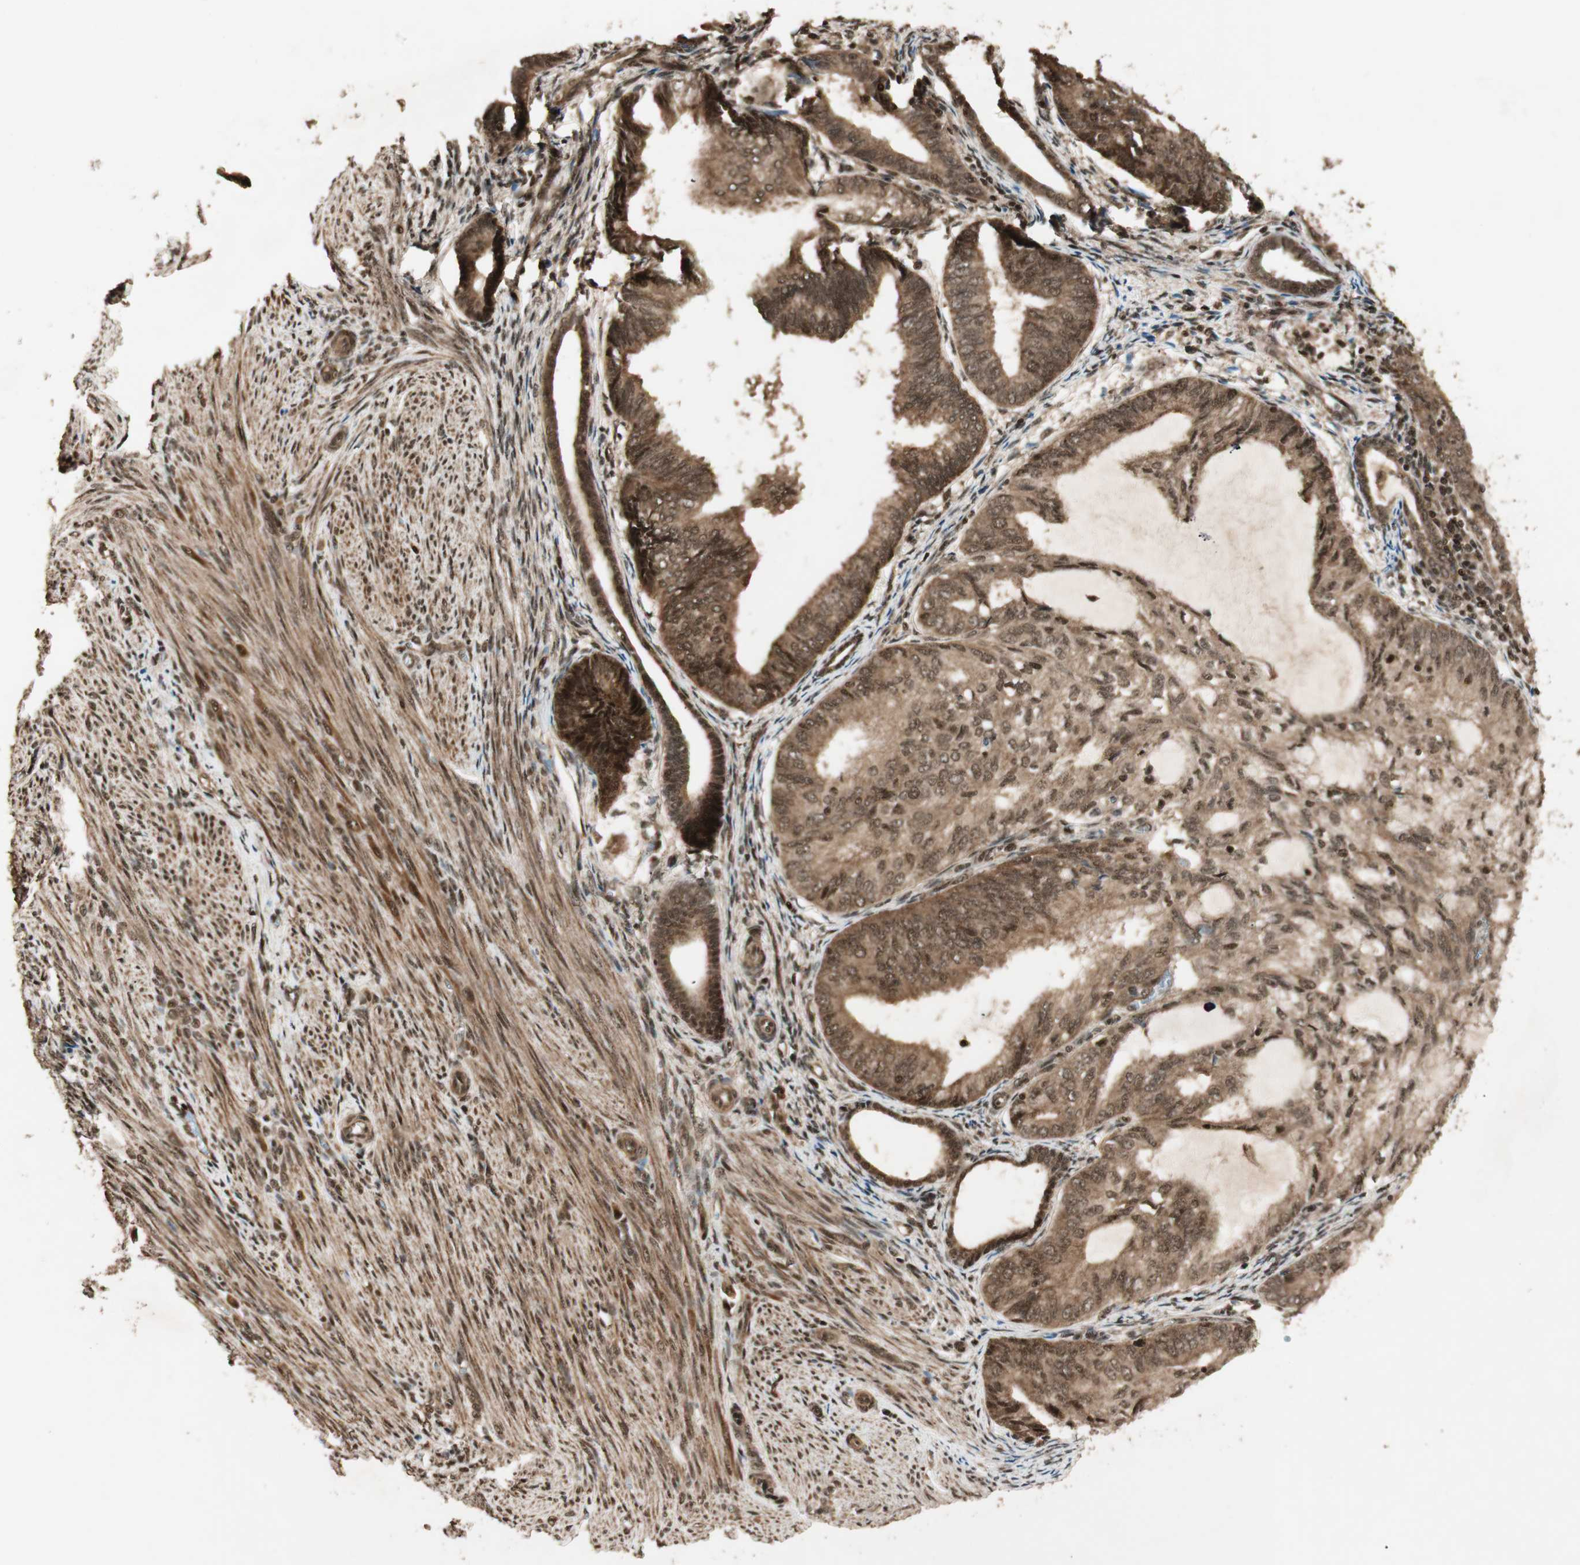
{"staining": {"intensity": "moderate", "quantity": ">75%", "location": "cytoplasmic/membranous,nuclear"}, "tissue": "endometrial cancer", "cell_type": "Tumor cells", "image_type": "cancer", "snomed": [{"axis": "morphology", "description": "Adenocarcinoma, NOS"}, {"axis": "topography", "description": "Endometrium"}], "caption": "A photomicrograph of human endometrial cancer (adenocarcinoma) stained for a protein exhibits moderate cytoplasmic/membranous and nuclear brown staining in tumor cells.", "gene": "RPA3", "patient": {"sex": "female", "age": 81}}